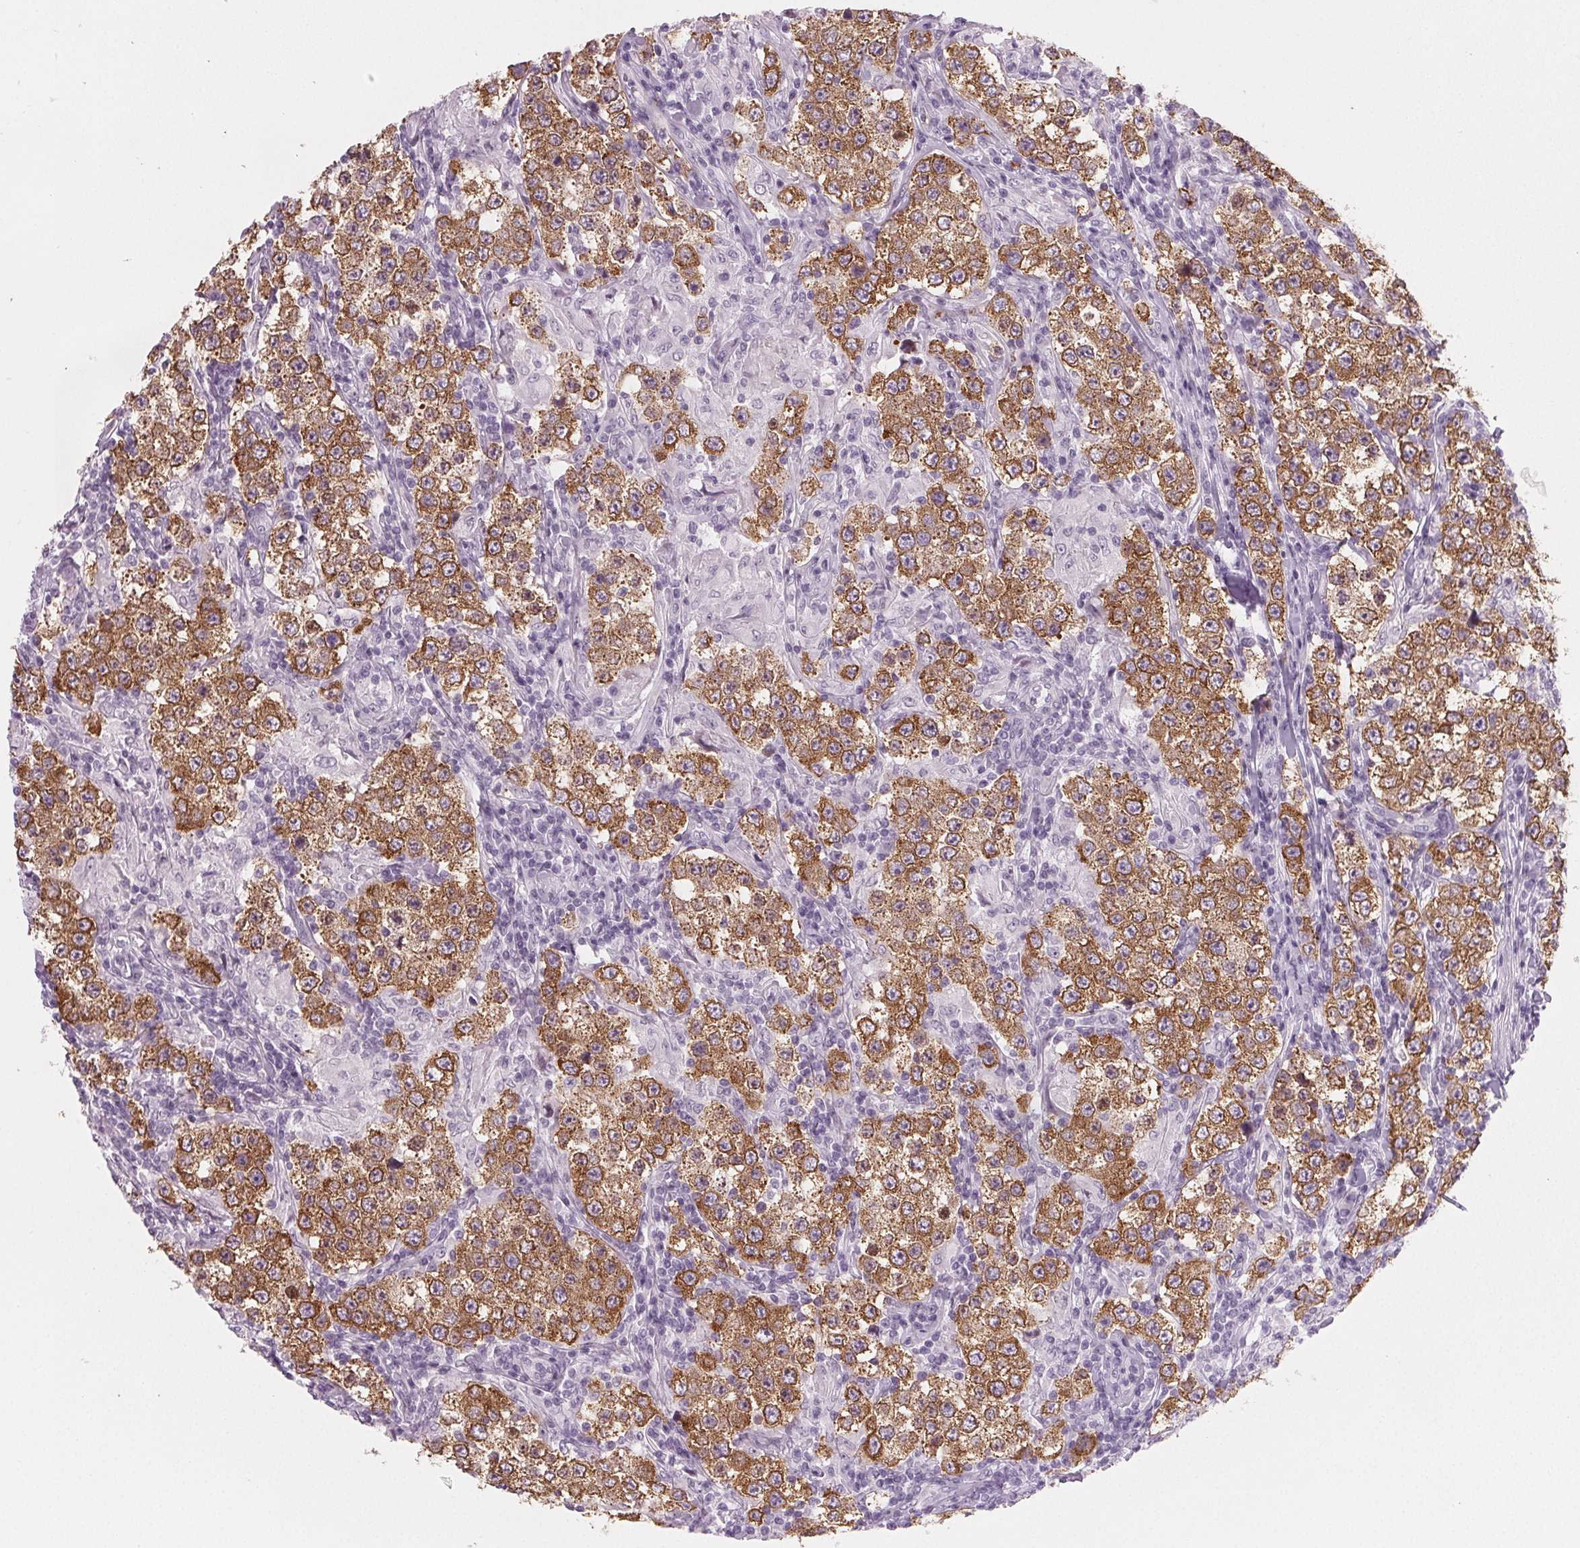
{"staining": {"intensity": "strong", "quantity": ">75%", "location": "cytoplasmic/membranous"}, "tissue": "testis cancer", "cell_type": "Tumor cells", "image_type": "cancer", "snomed": [{"axis": "morphology", "description": "Seminoma, NOS"}, {"axis": "morphology", "description": "Carcinoma, Embryonal, NOS"}, {"axis": "topography", "description": "Testis"}], "caption": "Testis cancer stained with DAB IHC exhibits high levels of strong cytoplasmic/membranous staining in about >75% of tumor cells. The staining is performed using DAB brown chromogen to label protein expression. The nuclei are counter-stained blue using hematoxylin.", "gene": "IGF2BP1", "patient": {"sex": "male", "age": 41}}